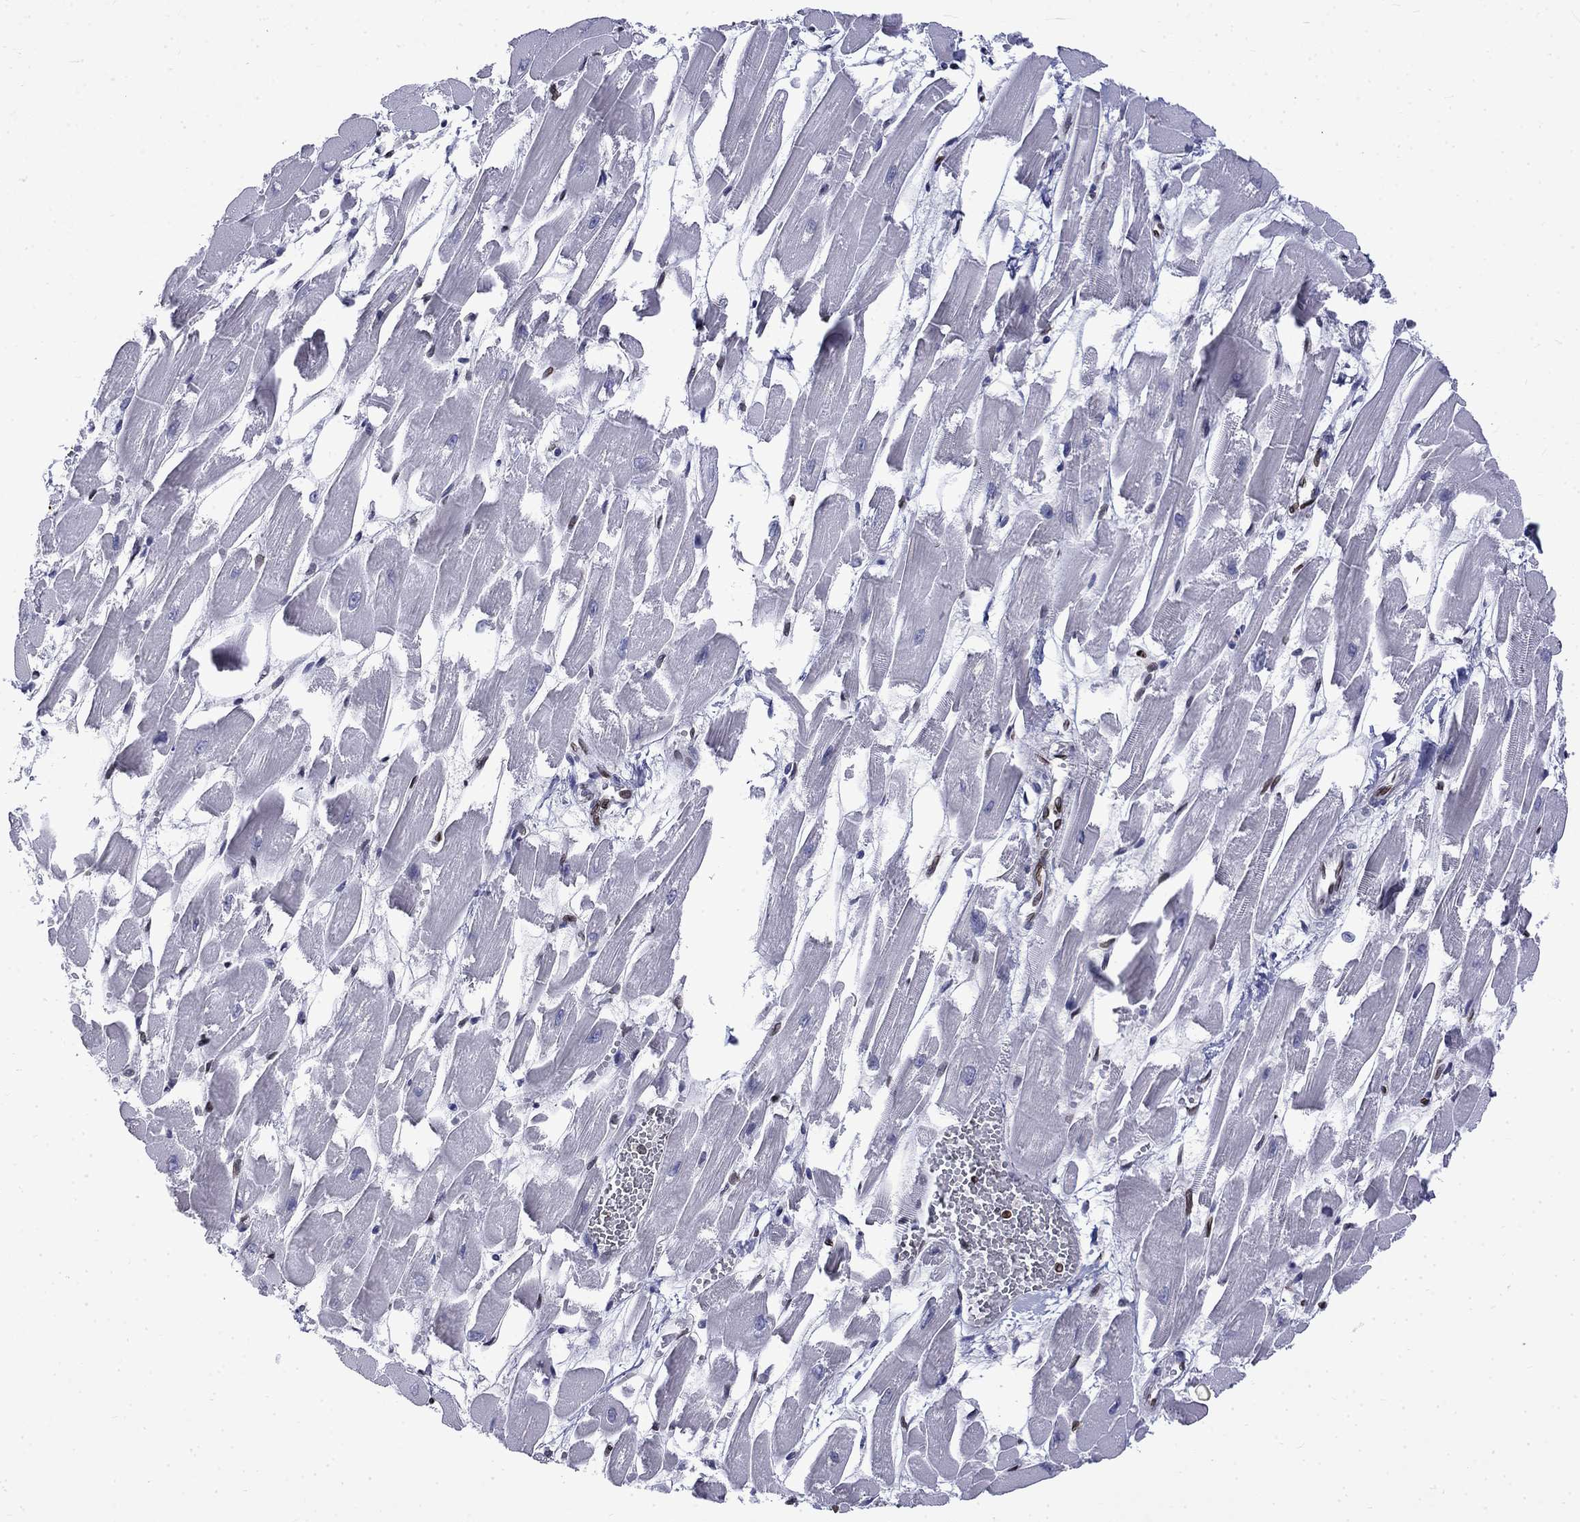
{"staining": {"intensity": "negative", "quantity": "none", "location": "none"}, "tissue": "heart muscle", "cell_type": "Cardiomyocytes", "image_type": "normal", "snomed": [{"axis": "morphology", "description": "Normal tissue, NOS"}, {"axis": "topography", "description": "Heart"}], "caption": "Histopathology image shows no protein positivity in cardiomyocytes of normal heart muscle. (IHC, brightfield microscopy, high magnification).", "gene": "SLA", "patient": {"sex": "female", "age": 52}}